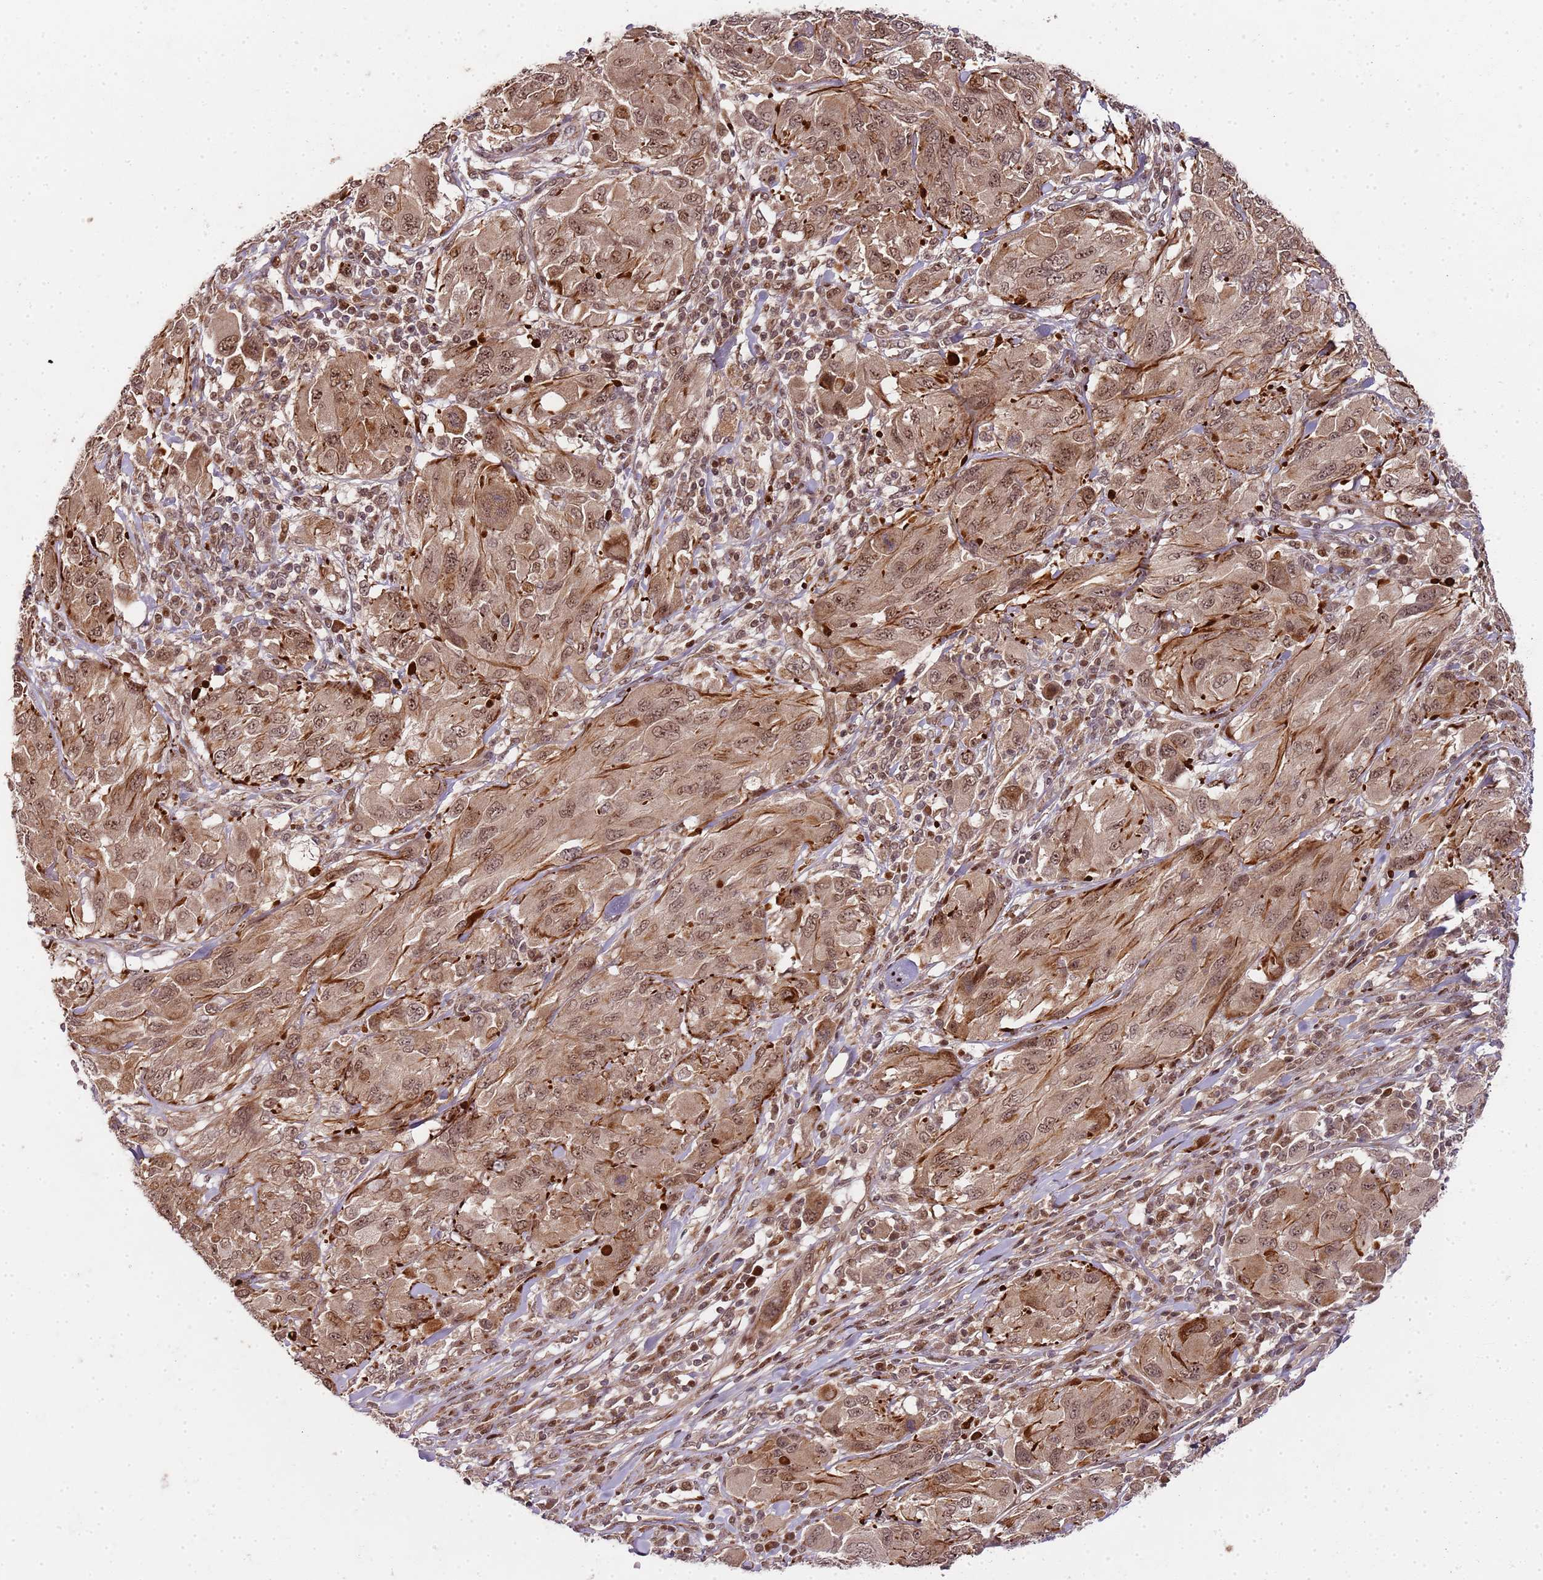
{"staining": {"intensity": "moderate", "quantity": ">75%", "location": "cytoplasmic/membranous,nuclear"}, "tissue": "melanoma", "cell_type": "Tumor cells", "image_type": "cancer", "snomed": [{"axis": "morphology", "description": "Malignant melanoma, NOS"}, {"axis": "topography", "description": "Skin"}], "caption": "Brown immunohistochemical staining in malignant melanoma shows moderate cytoplasmic/membranous and nuclear expression in about >75% of tumor cells. The staining is performed using DAB brown chromogen to label protein expression. The nuclei are counter-stained blue using hematoxylin.", "gene": "EDC3", "patient": {"sex": "female", "age": 91}}